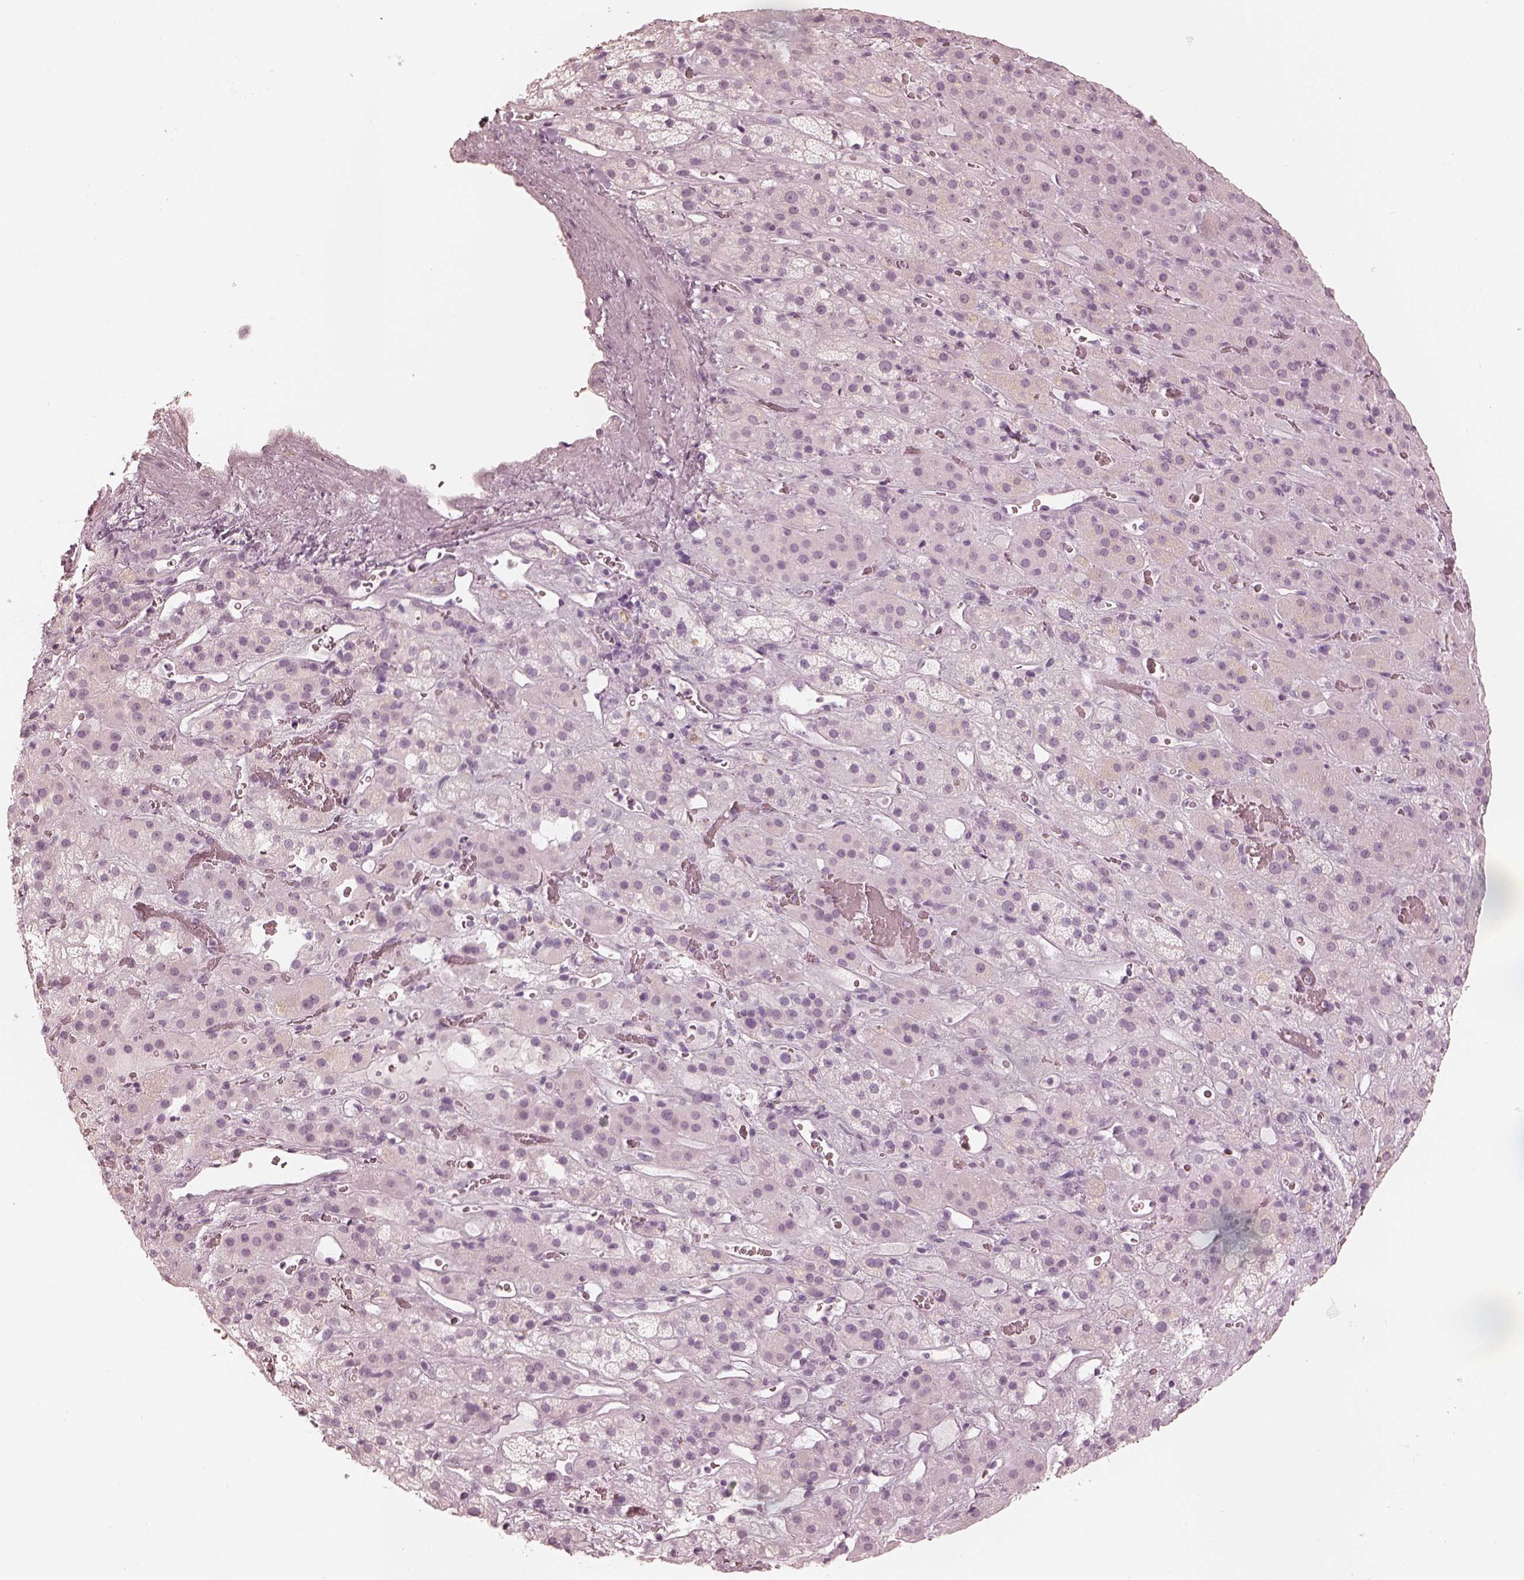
{"staining": {"intensity": "negative", "quantity": "none", "location": "none"}, "tissue": "adrenal gland", "cell_type": "Glandular cells", "image_type": "normal", "snomed": [{"axis": "morphology", "description": "Normal tissue, NOS"}, {"axis": "topography", "description": "Adrenal gland"}], "caption": "DAB immunohistochemical staining of normal adrenal gland displays no significant positivity in glandular cells.", "gene": "CALR3", "patient": {"sex": "male", "age": 57}}